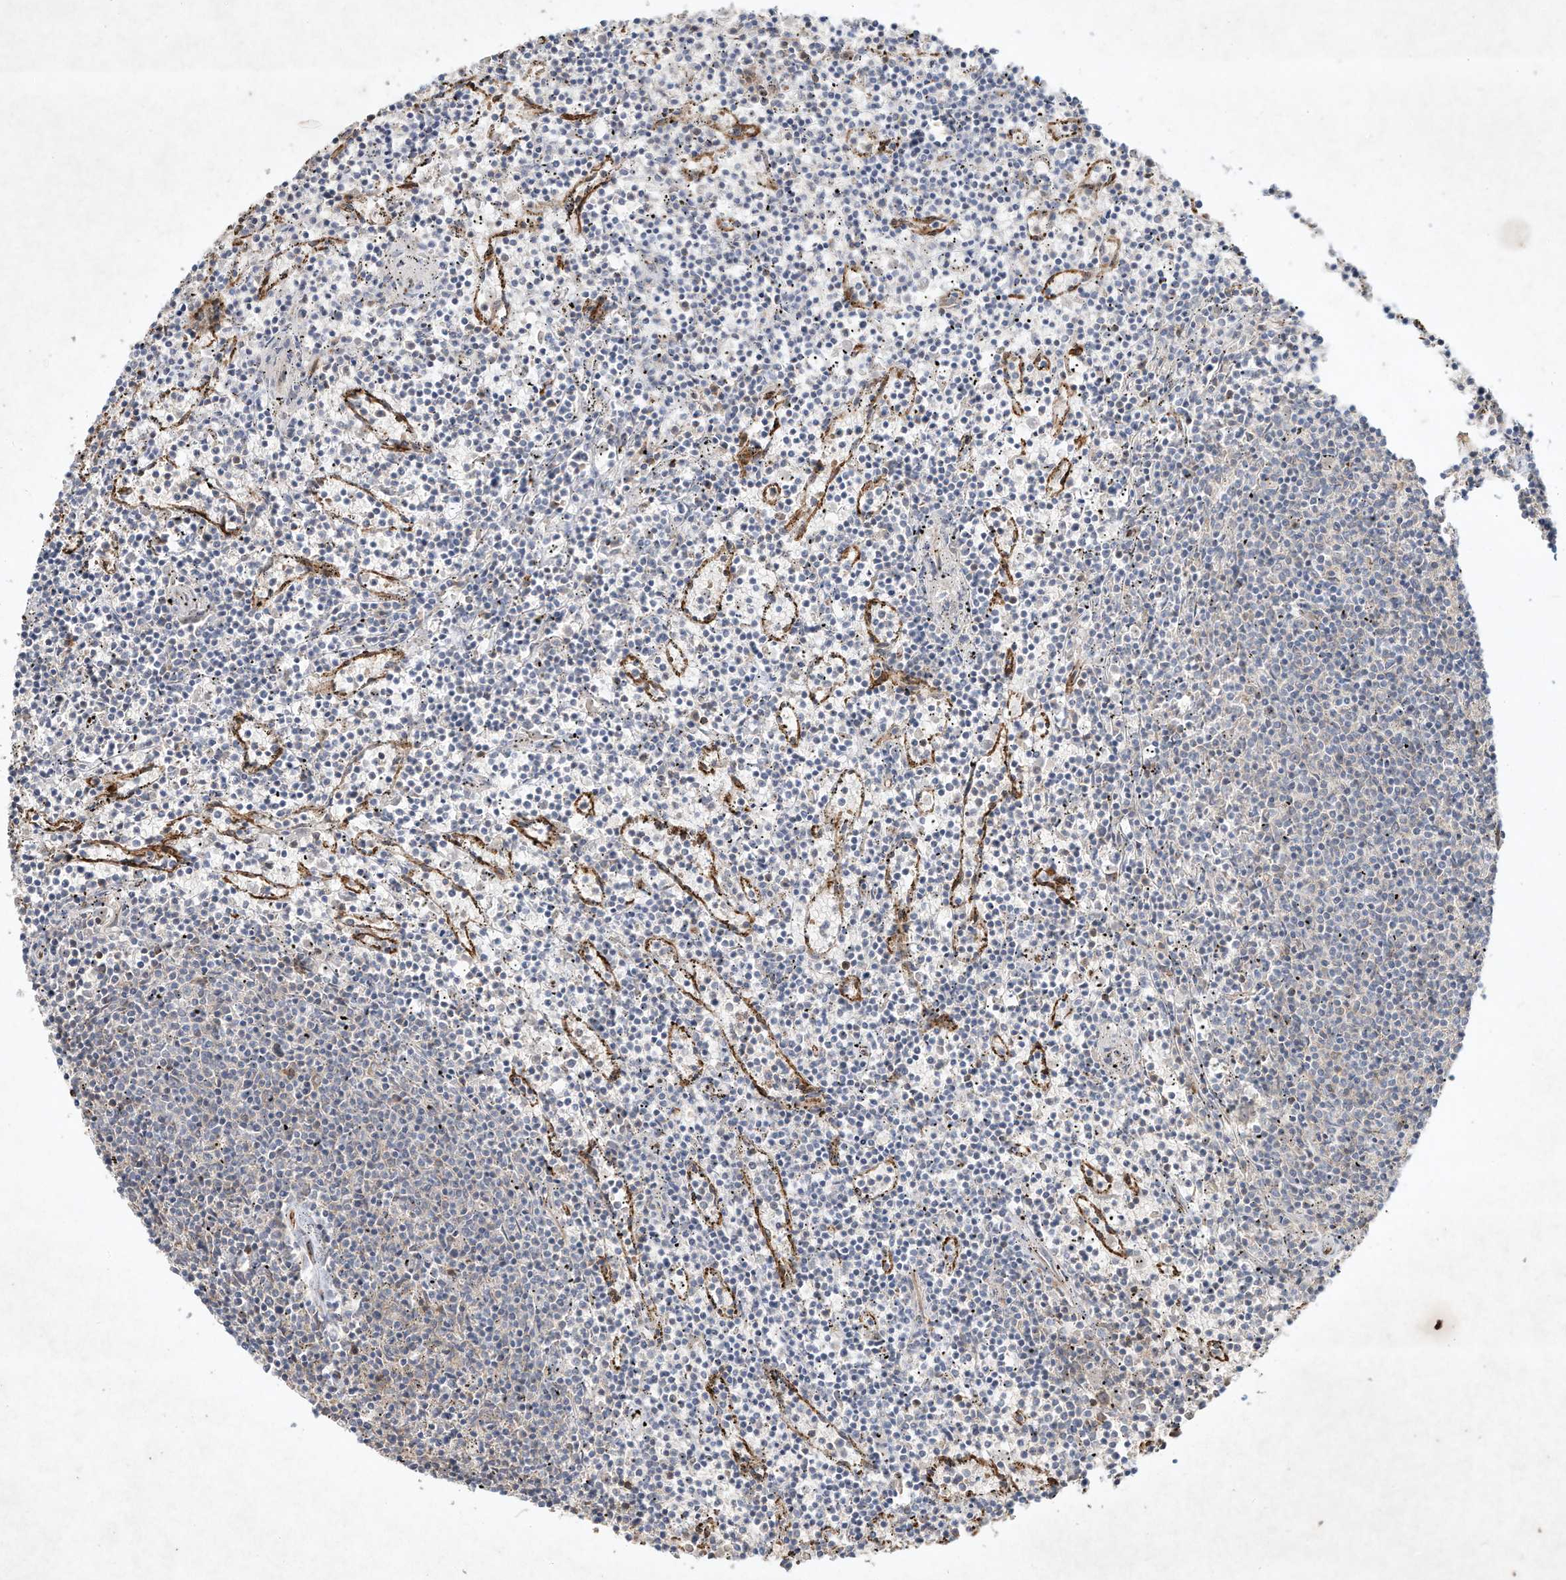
{"staining": {"intensity": "negative", "quantity": "none", "location": "none"}, "tissue": "lymphoma", "cell_type": "Tumor cells", "image_type": "cancer", "snomed": [{"axis": "morphology", "description": "Malignant lymphoma, non-Hodgkin's type, Low grade"}, {"axis": "topography", "description": "Spleen"}], "caption": "High power microscopy histopathology image of an IHC micrograph of lymphoma, revealing no significant expression in tumor cells. (Brightfield microscopy of DAB immunohistochemistry (IHC) at high magnification).", "gene": "HTR5A", "patient": {"sex": "female", "age": 50}}